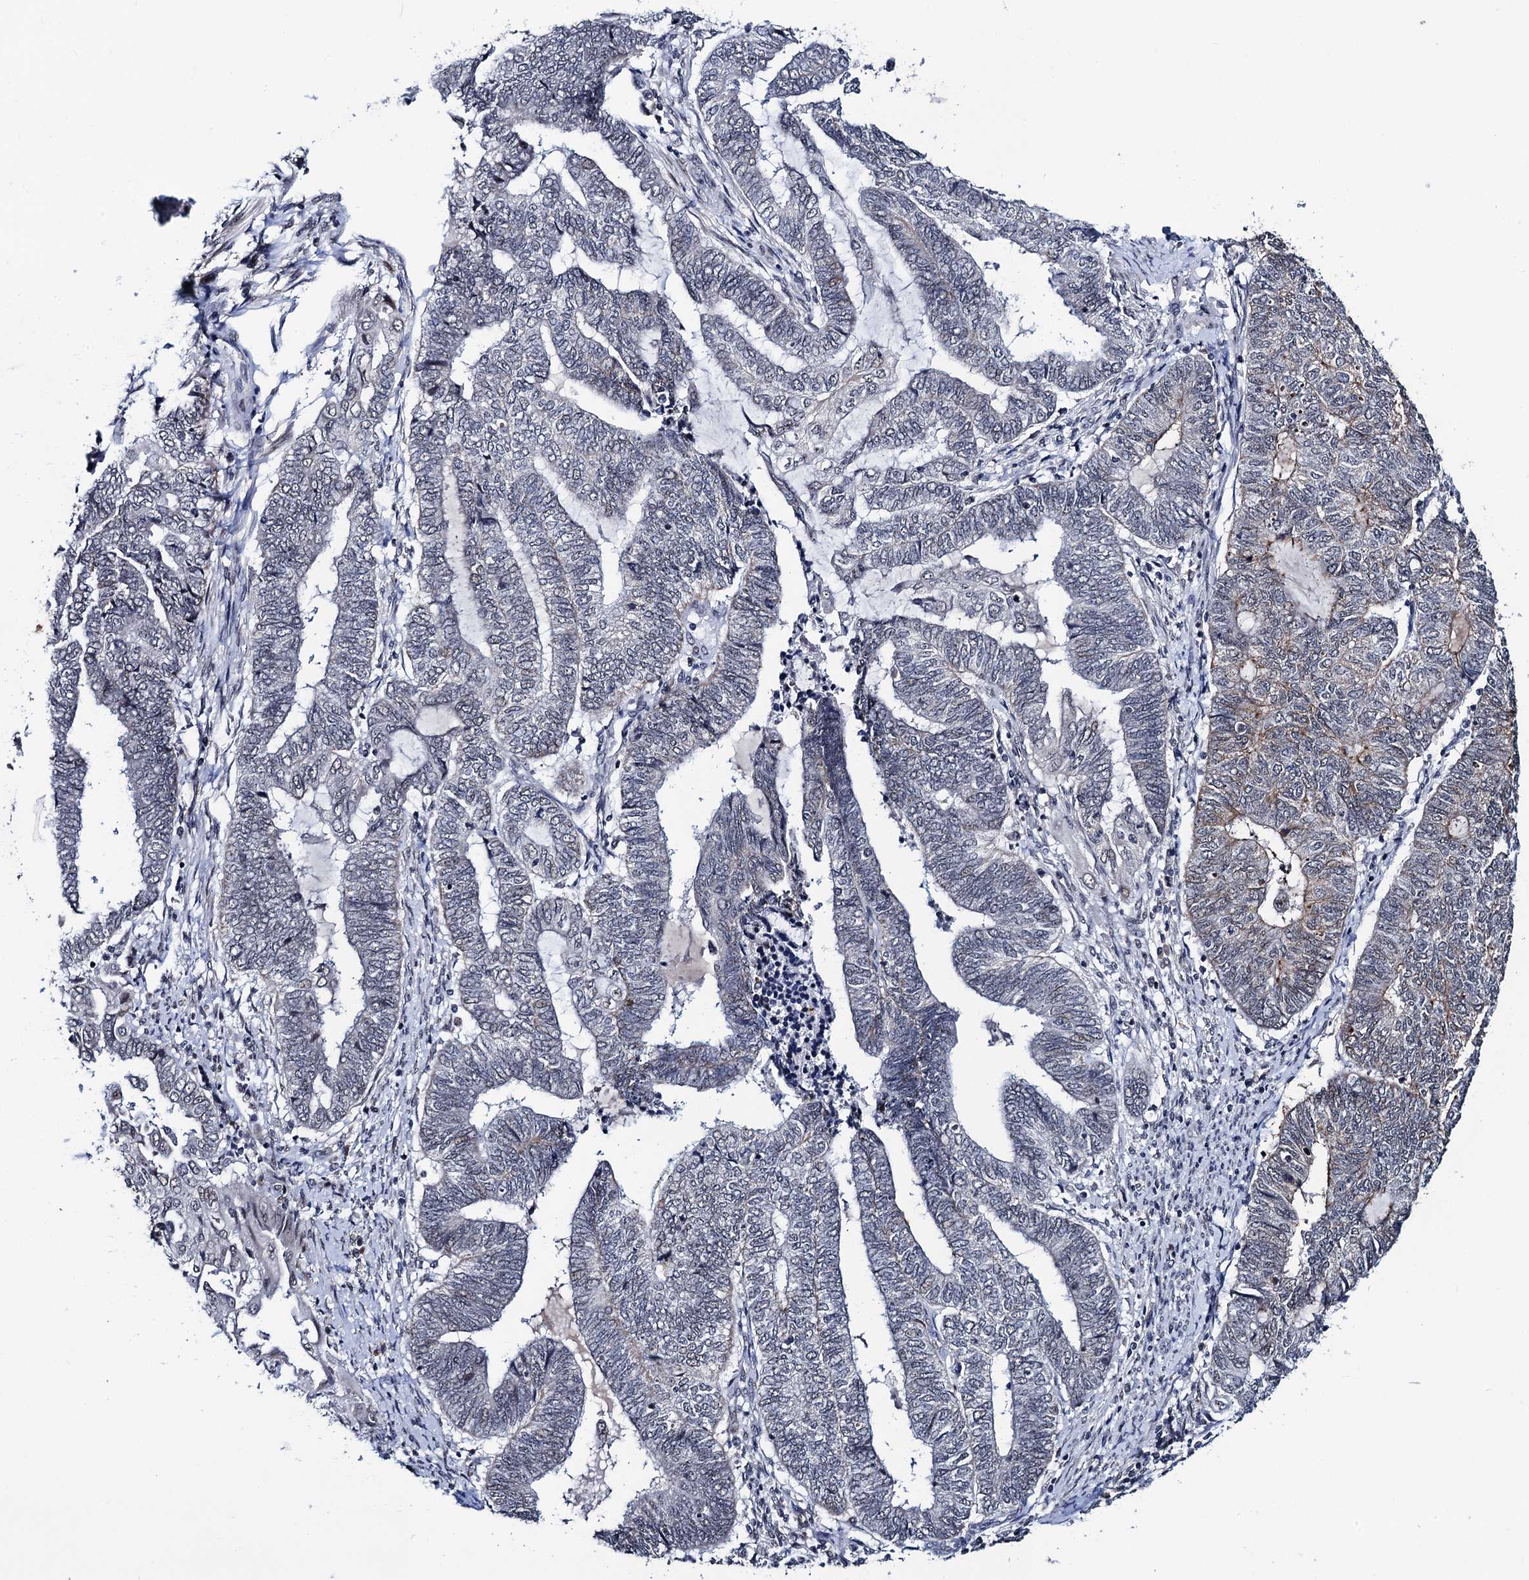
{"staining": {"intensity": "moderate", "quantity": "<25%", "location": "cytoplasmic/membranous"}, "tissue": "endometrial cancer", "cell_type": "Tumor cells", "image_type": "cancer", "snomed": [{"axis": "morphology", "description": "Adenocarcinoma, NOS"}, {"axis": "topography", "description": "Uterus"}, {"axis": "topography", "description": "Endometrium"}], "caption": "Endometrial cancer (adenocarcinoma) stained with a brown dye demonstrates moderate cytoplasmic/membranous positive expression in about <25% of tumor cells.", "gene": "FAM222A", "patient": {"sex": "female", "age": 70}}